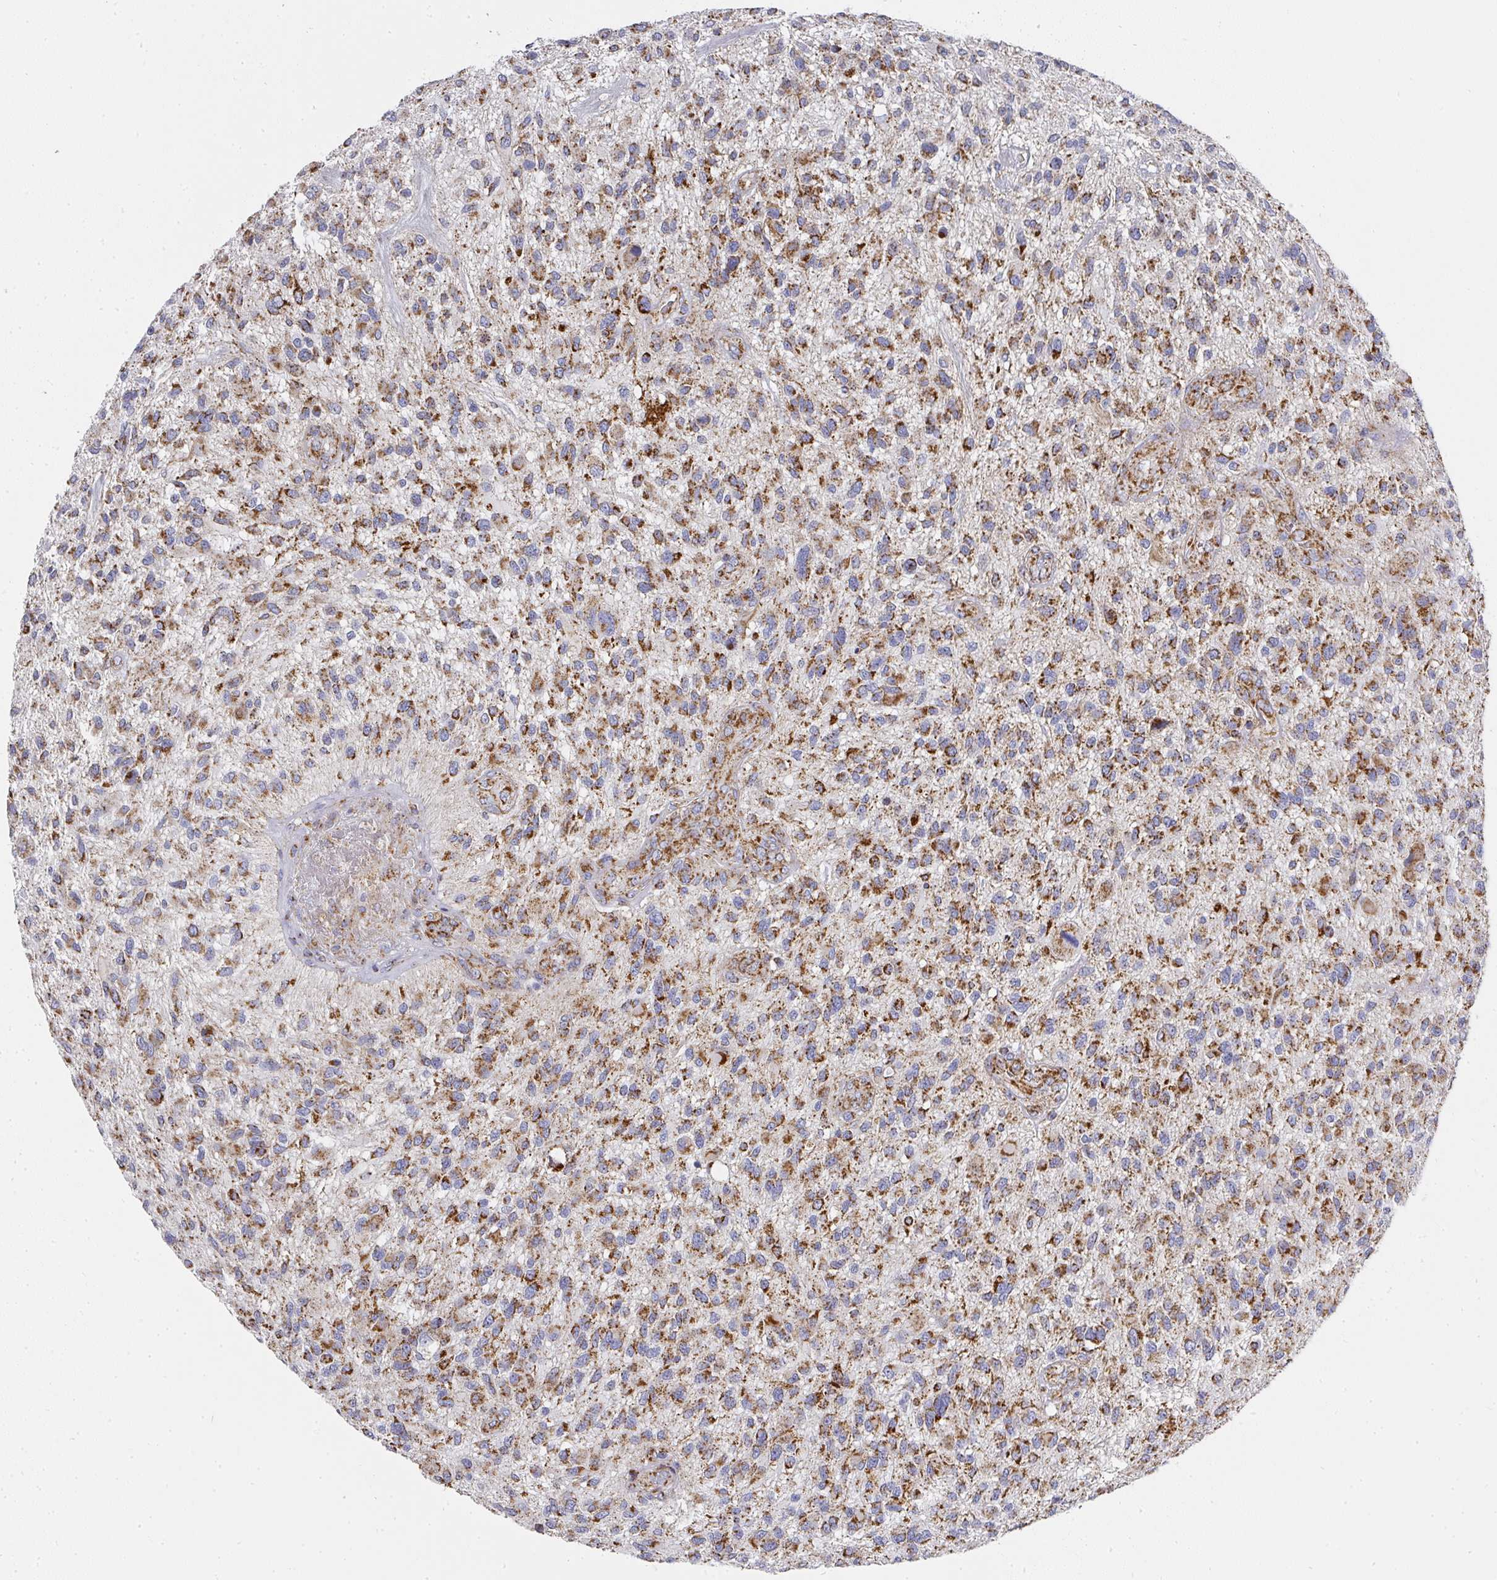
{"staining": {"intensity": "strong", "quantity": "25%-75%", "location": "cytoplasmic/membranous"}, "tissue": "glioma", "cell_type": "Tumor cells", "image_type": "cancer", "snomed": [{"axis": "morphology", "description": "Glioma, malignant, High grade"}, {"axis": "topography", "description": "Brain"}], "caption": "Immunohistochemical staining of human malignant glioma (high-grade) reveals high levels of strong cytoplasmic/membranous staining in approximately 25%-75% of tumor cells. Immunohistochemistry stains the protein of interest in brown and the nuclei are stained blue.", "gene": "UQCRFS1", "patient": {"sex": "male", "age": 47}}